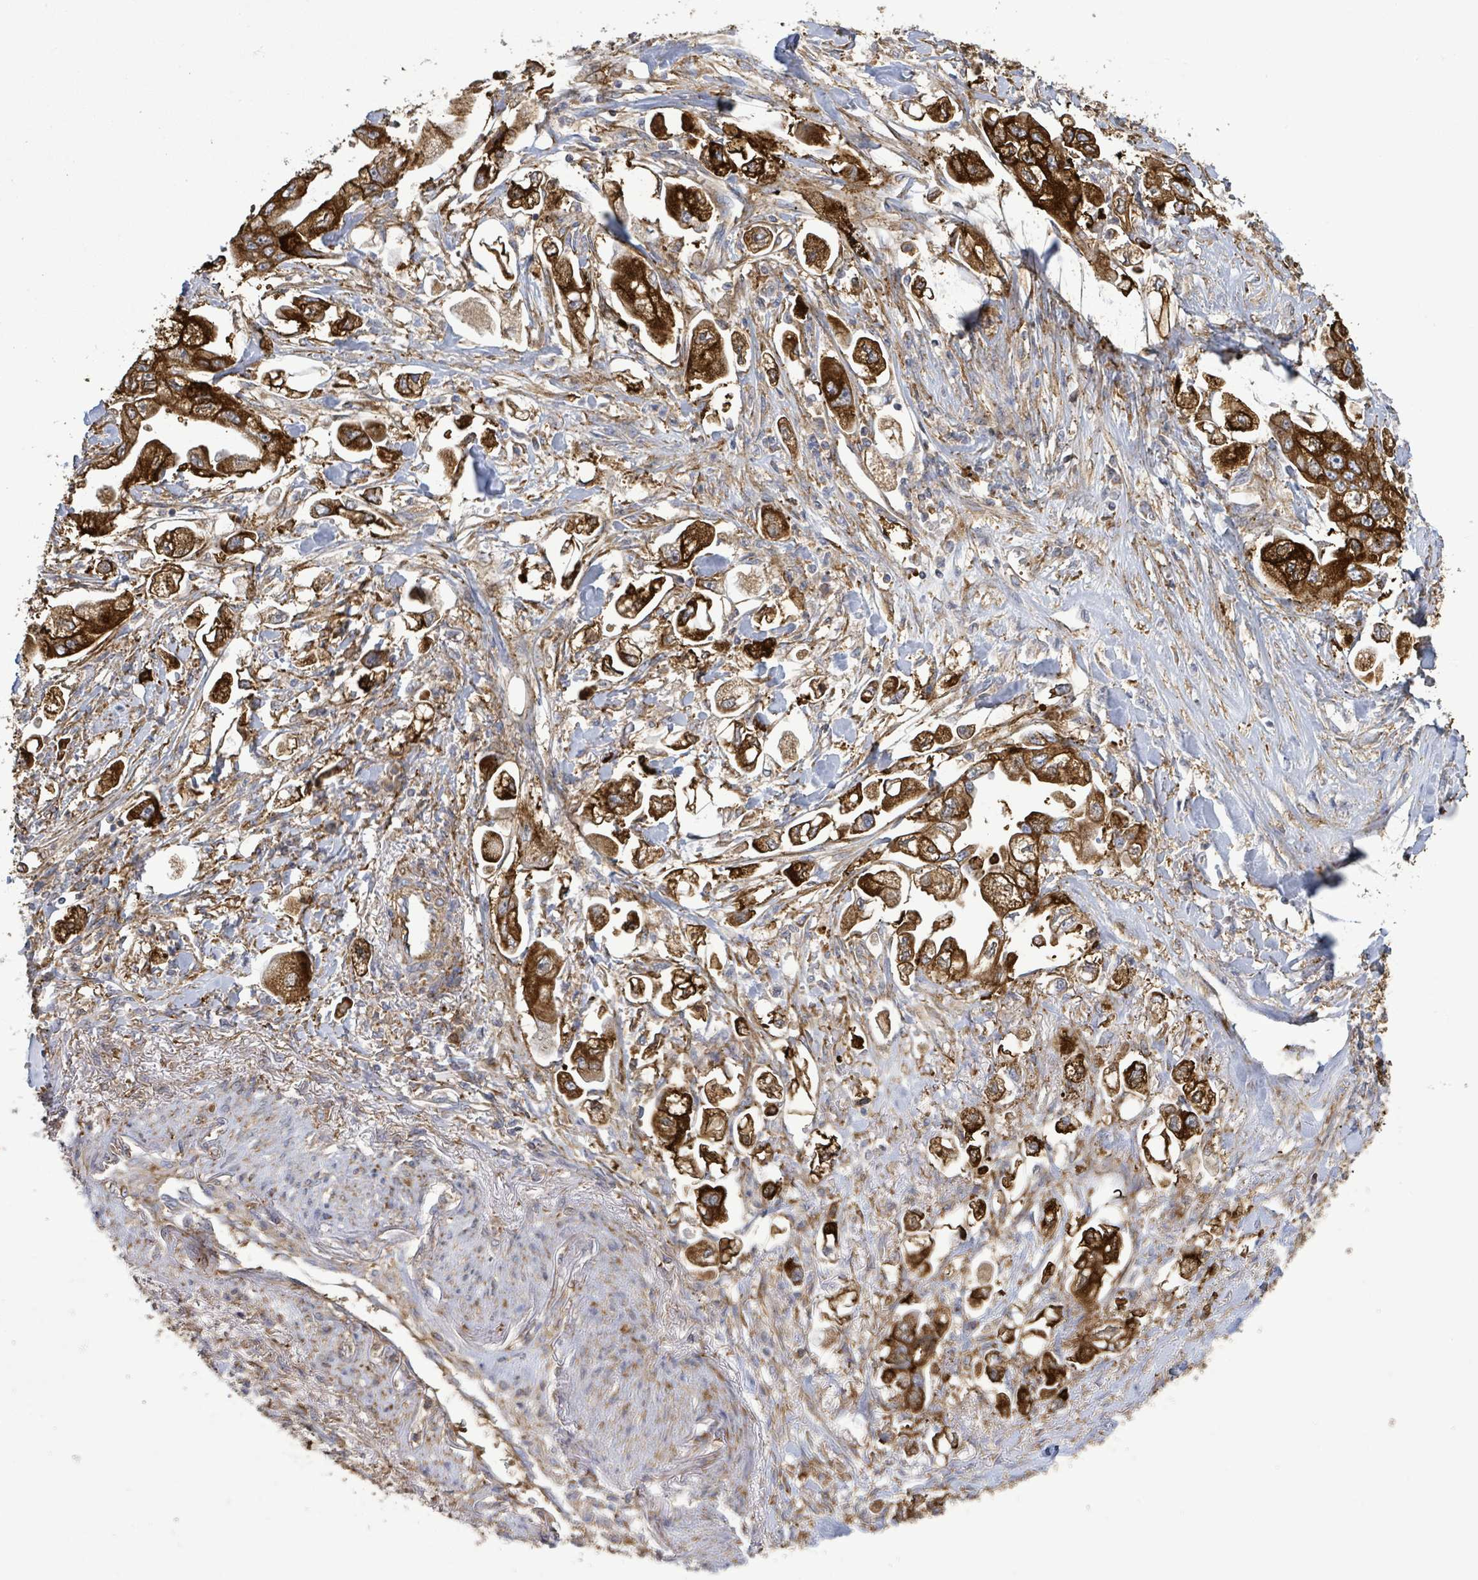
{"staining": {"intensity": "strong", "quantity": ">75%", "location": "cytoplasmic/membranous"}, "tissue": "stomach cancer", "cell_type": "Tumor cells", "image_type": "cancer", "snomed": [{"axis": "morphology", "description": "Adenocarcinoma, NOS"}, {"axis": "topography", "description": "Stomach"}], "caption": "Immunohistochemistry micrograph of human stomach cancer stained for a protein (brown), which shows high levels of strong cytoplasmic/membranous positivity in about >75% of tumor cells.", "gene": "EGFL7", "patient": {"sex": "male", "age": 62}}